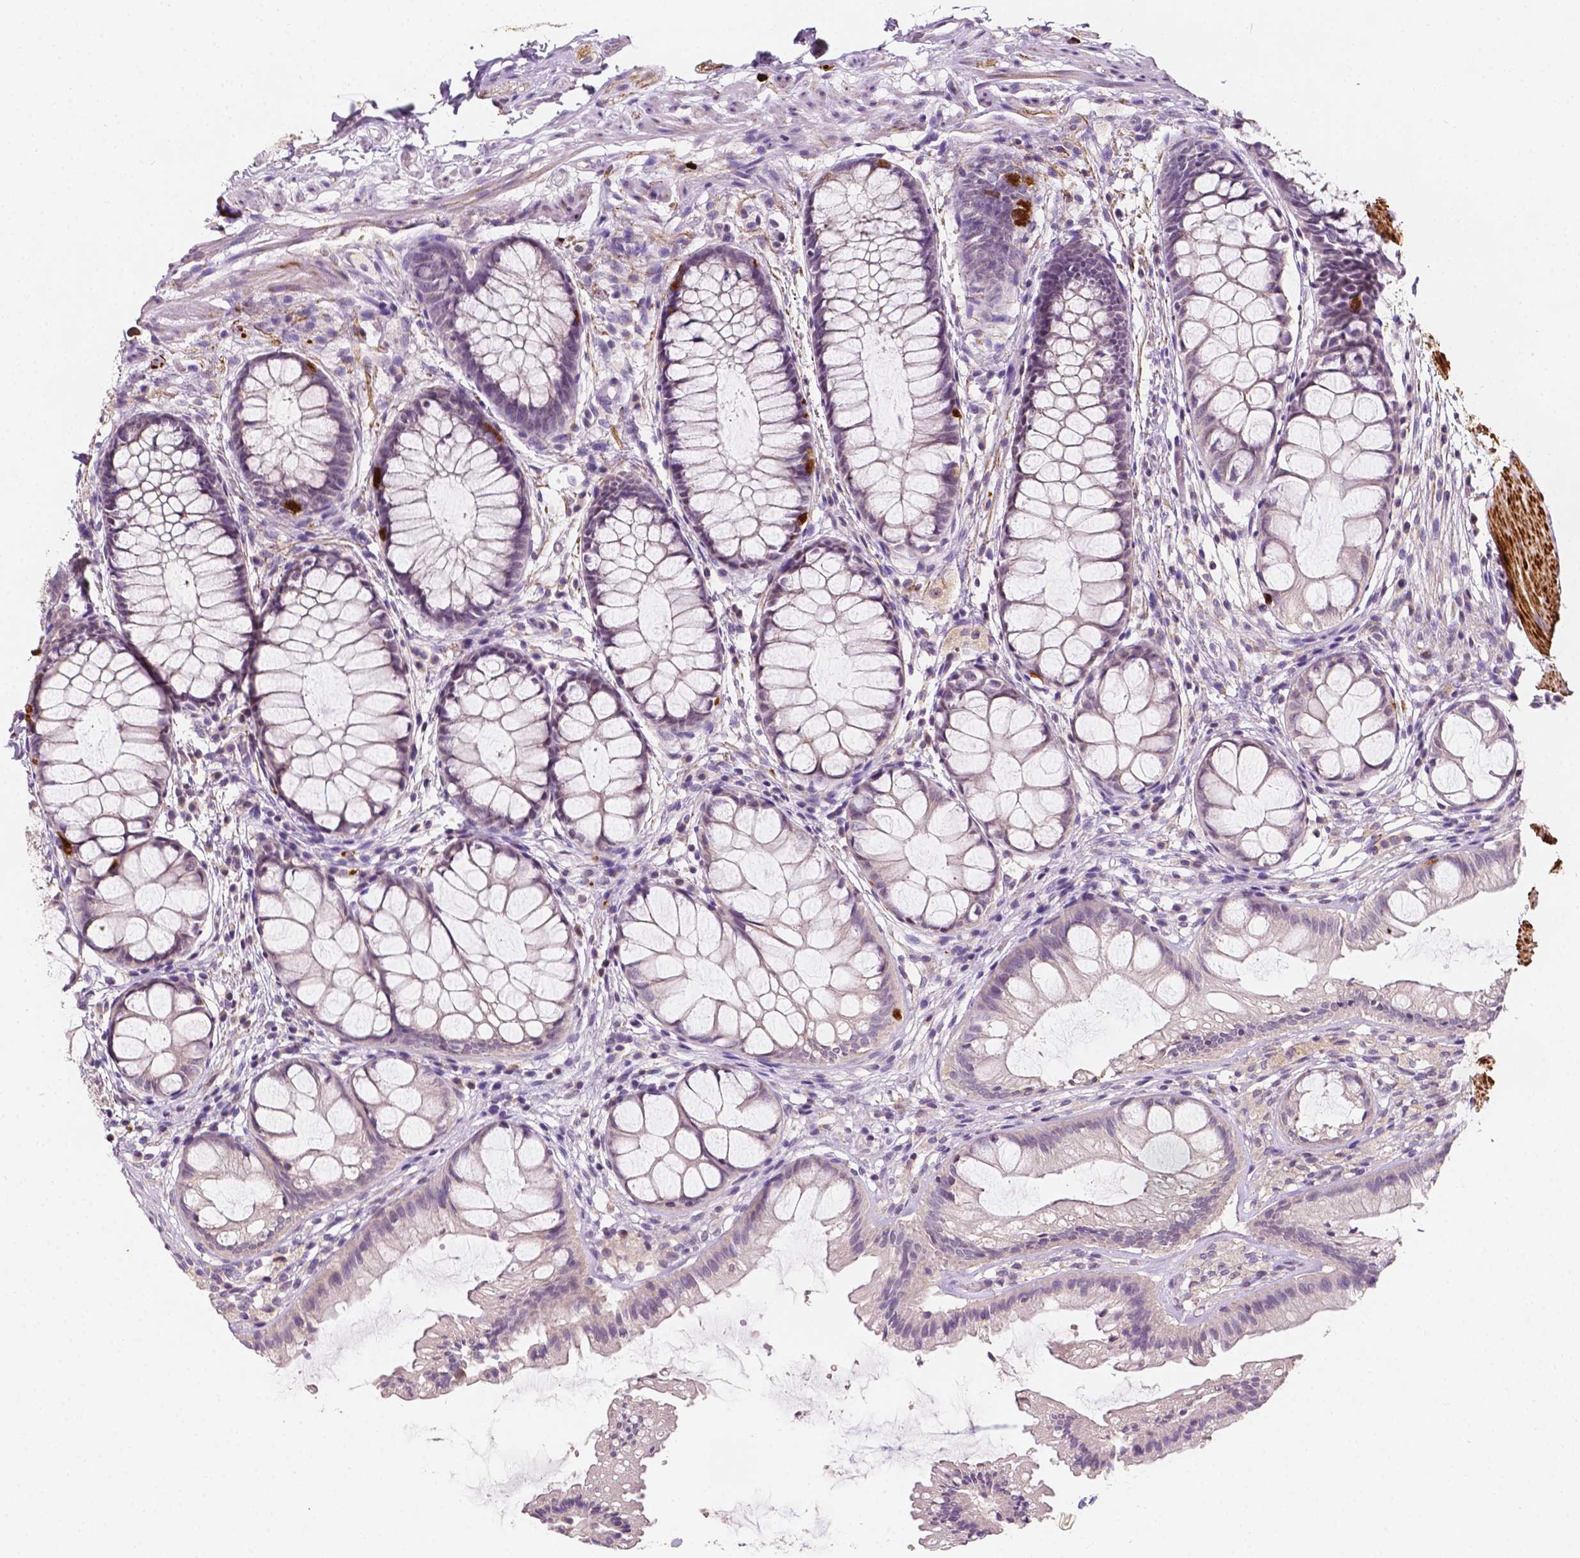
{"staining": {"intensity": "strong", "quantity": "<25%", "location": "cytoplasmic/membranous"}, "tissue": "rectum", "cell_type": "Glandular cells", "image_type": "normal", "snomed": [{"axis": "morphology", "description": "Normal tissue, NOS"}, {"axis": "topography", "description": "Rectum"}], "caption": "Immunohistochemistry (IHC) micrograph of benign rectum: human rectum stained using immunohistochemistry shows medium levels of strong protein expression localized specifically in the cytoplasmic/membranous of glandular cells, appearing as a cytoplasmic/membranous brown color.", "gene": "SIRT2", "patient": {"sex": "female", "age": 62}}